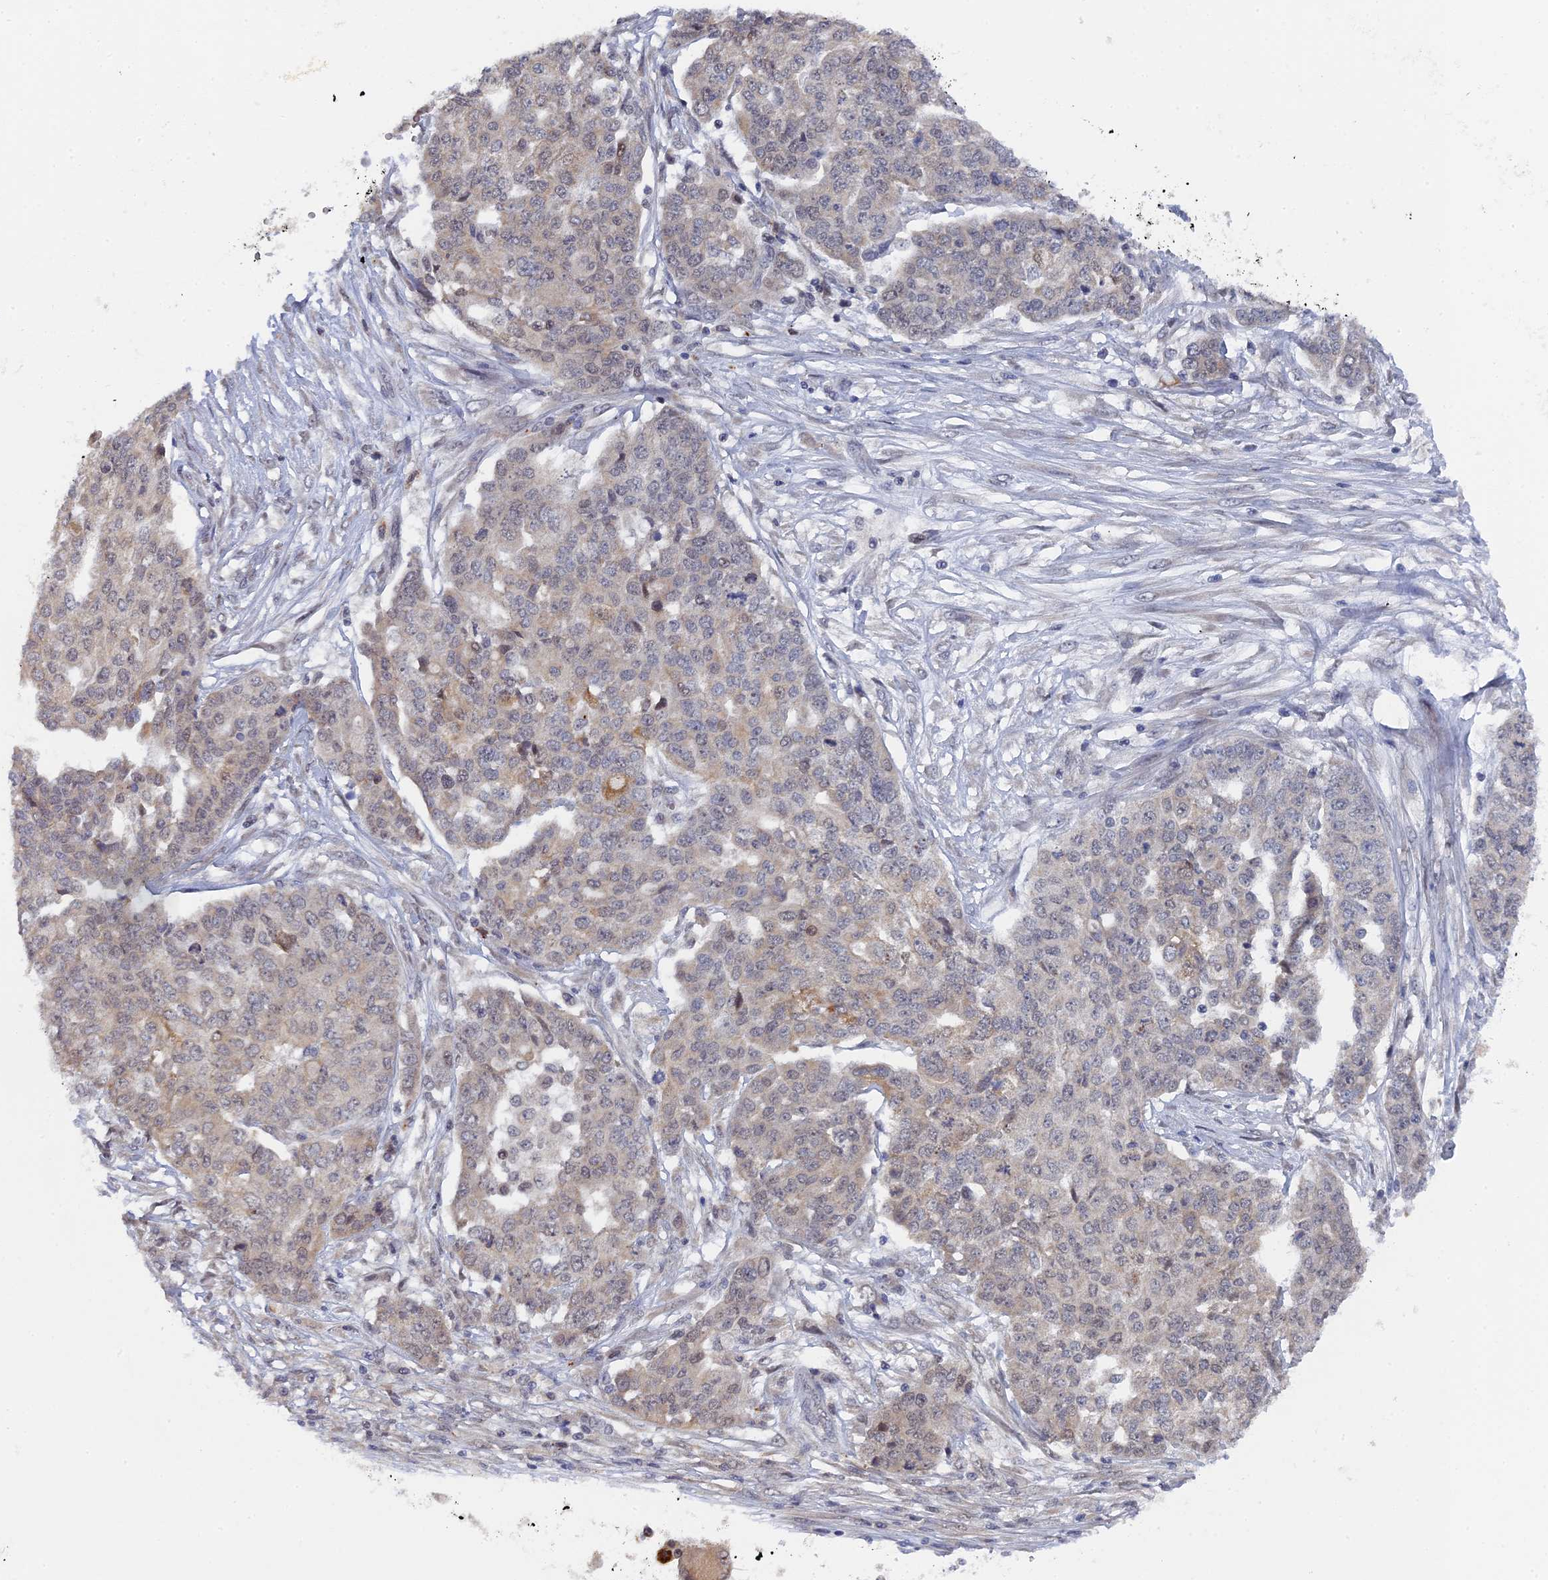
{"staining": {"intensity": "moderate", "quantity": "<25%", "location": "cytoplasmic/membranous,nuclear"}, "tissue": "ovarian cancer", "cell_type": "Tumor cells", "image_type": "cancer", "snomed": [{"axis": "morphology", "description": "Cystadenocarcinoma, serous, NOS"}, {"axis": "topography", "description": "Soft tissue"}, {"axis": "topography", "description": "Ovary"}], "caption": "Immunohistochemistry (IHC) (DAB (3,3'-diaminobenzidine)) staining of ovarian serous cystadenocarcinoma exhibits moderate cytoplasmic/membranous and nuclear protein positivity in approximately <25% of tumor cells.", "gene": "MIGA2", "patient": {"sex": "female", "age": 57}}